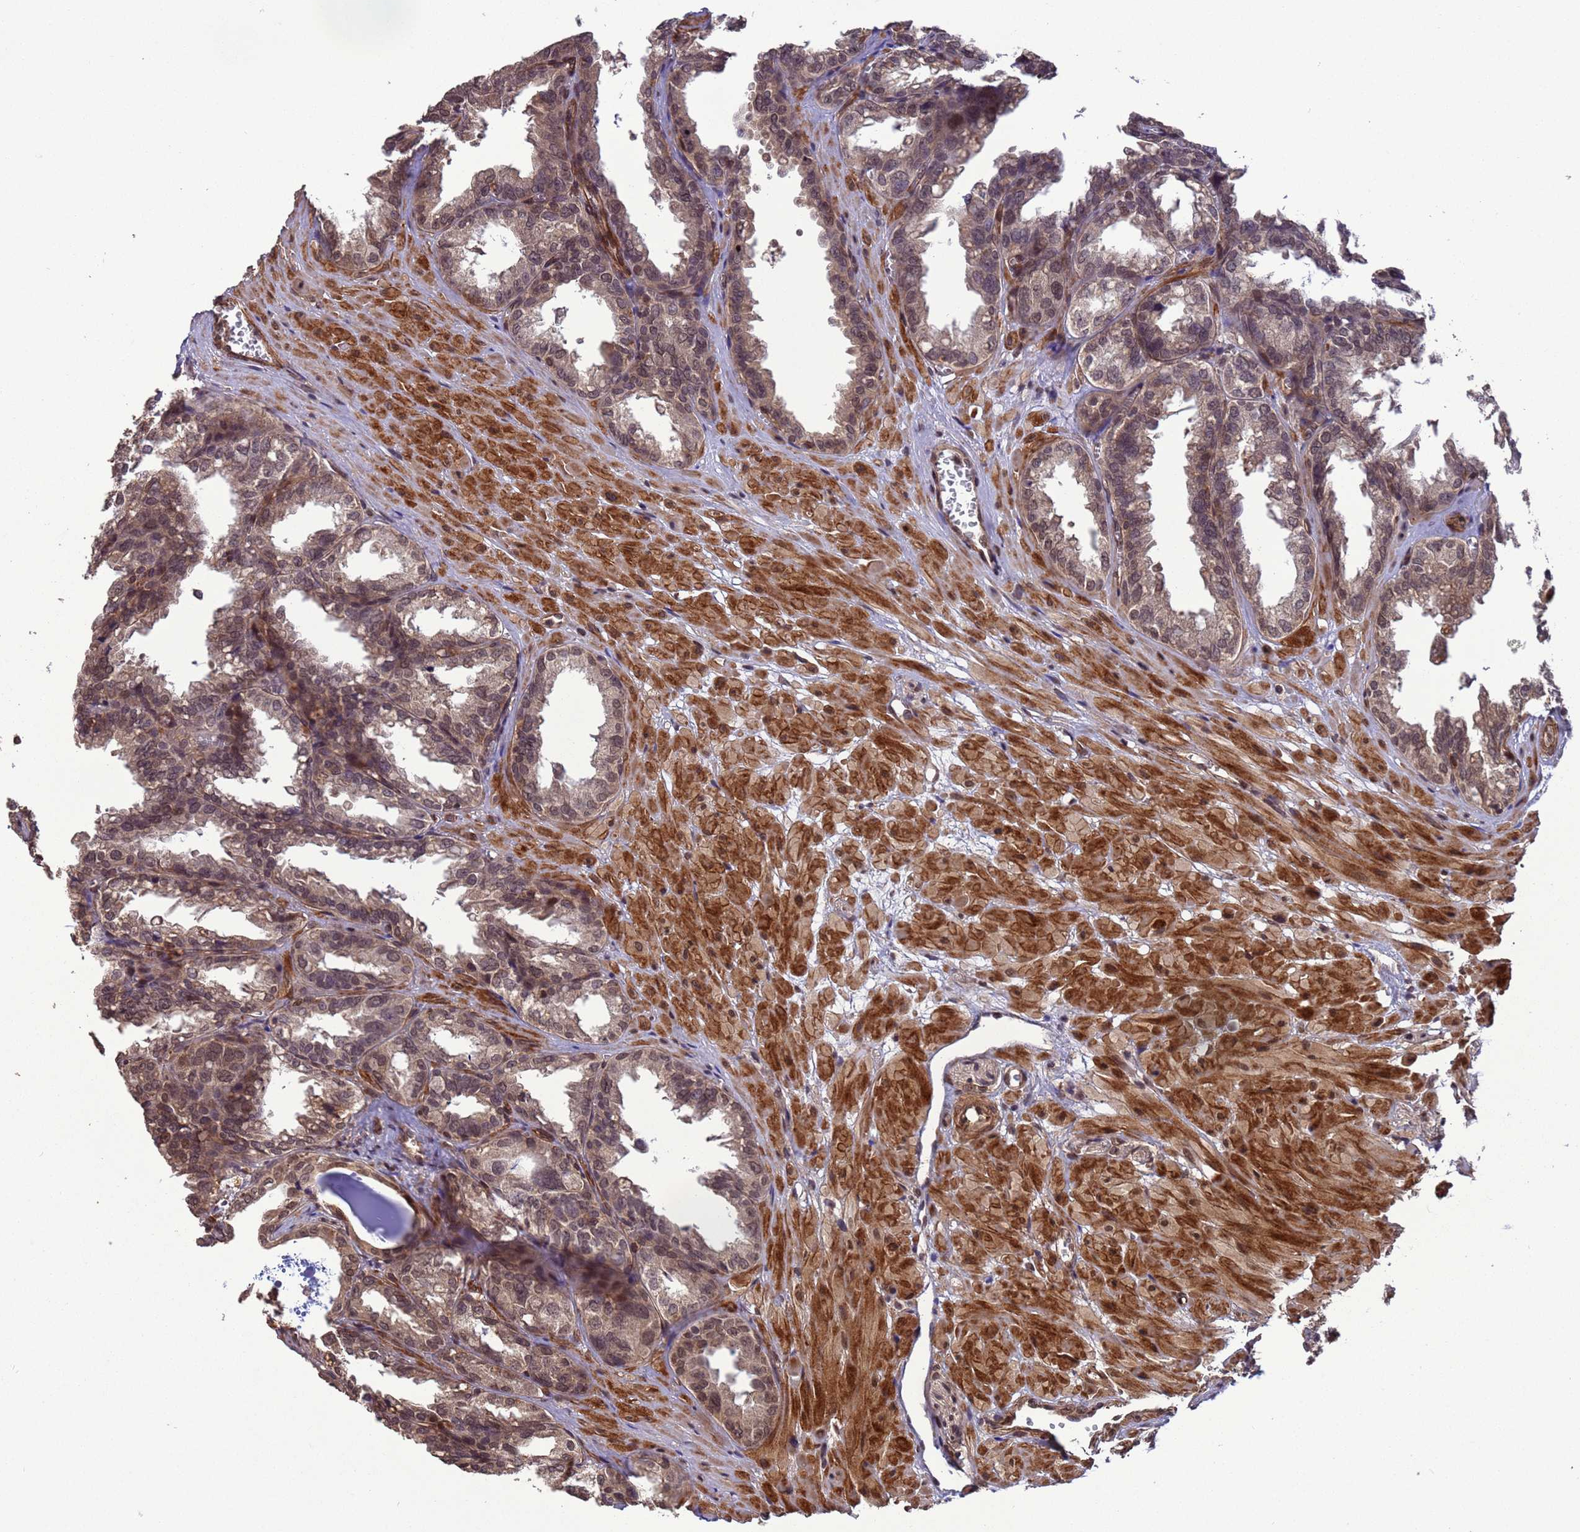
{"staining": {"intensity": "moderate", "quantity": ">75%", "location": "nuclear"}, "tissue": "seminal vesicle", "cell_type": "Glandular cells", "image_type": "normal", "snomed": [{"axis": "morphology", "description": "Normal tissue, NOS"}, {"axis": "topography", "description": "Prostate"}, {"axis": "topography", "description": "Seminal veicle"}], "caption": "Immunohistochemistry (IHC) of unremarkable human seminal vesicle shows medium levels of moderate nuclear staining in approximately >75% of glandular cells. The staining is performed using DAB brown chromogen to label protein expression. The nuclei are counter-stained blue using hematoxylin.", "gene": "VSTM4", "patient": {"sex": "male", "age": 51}}